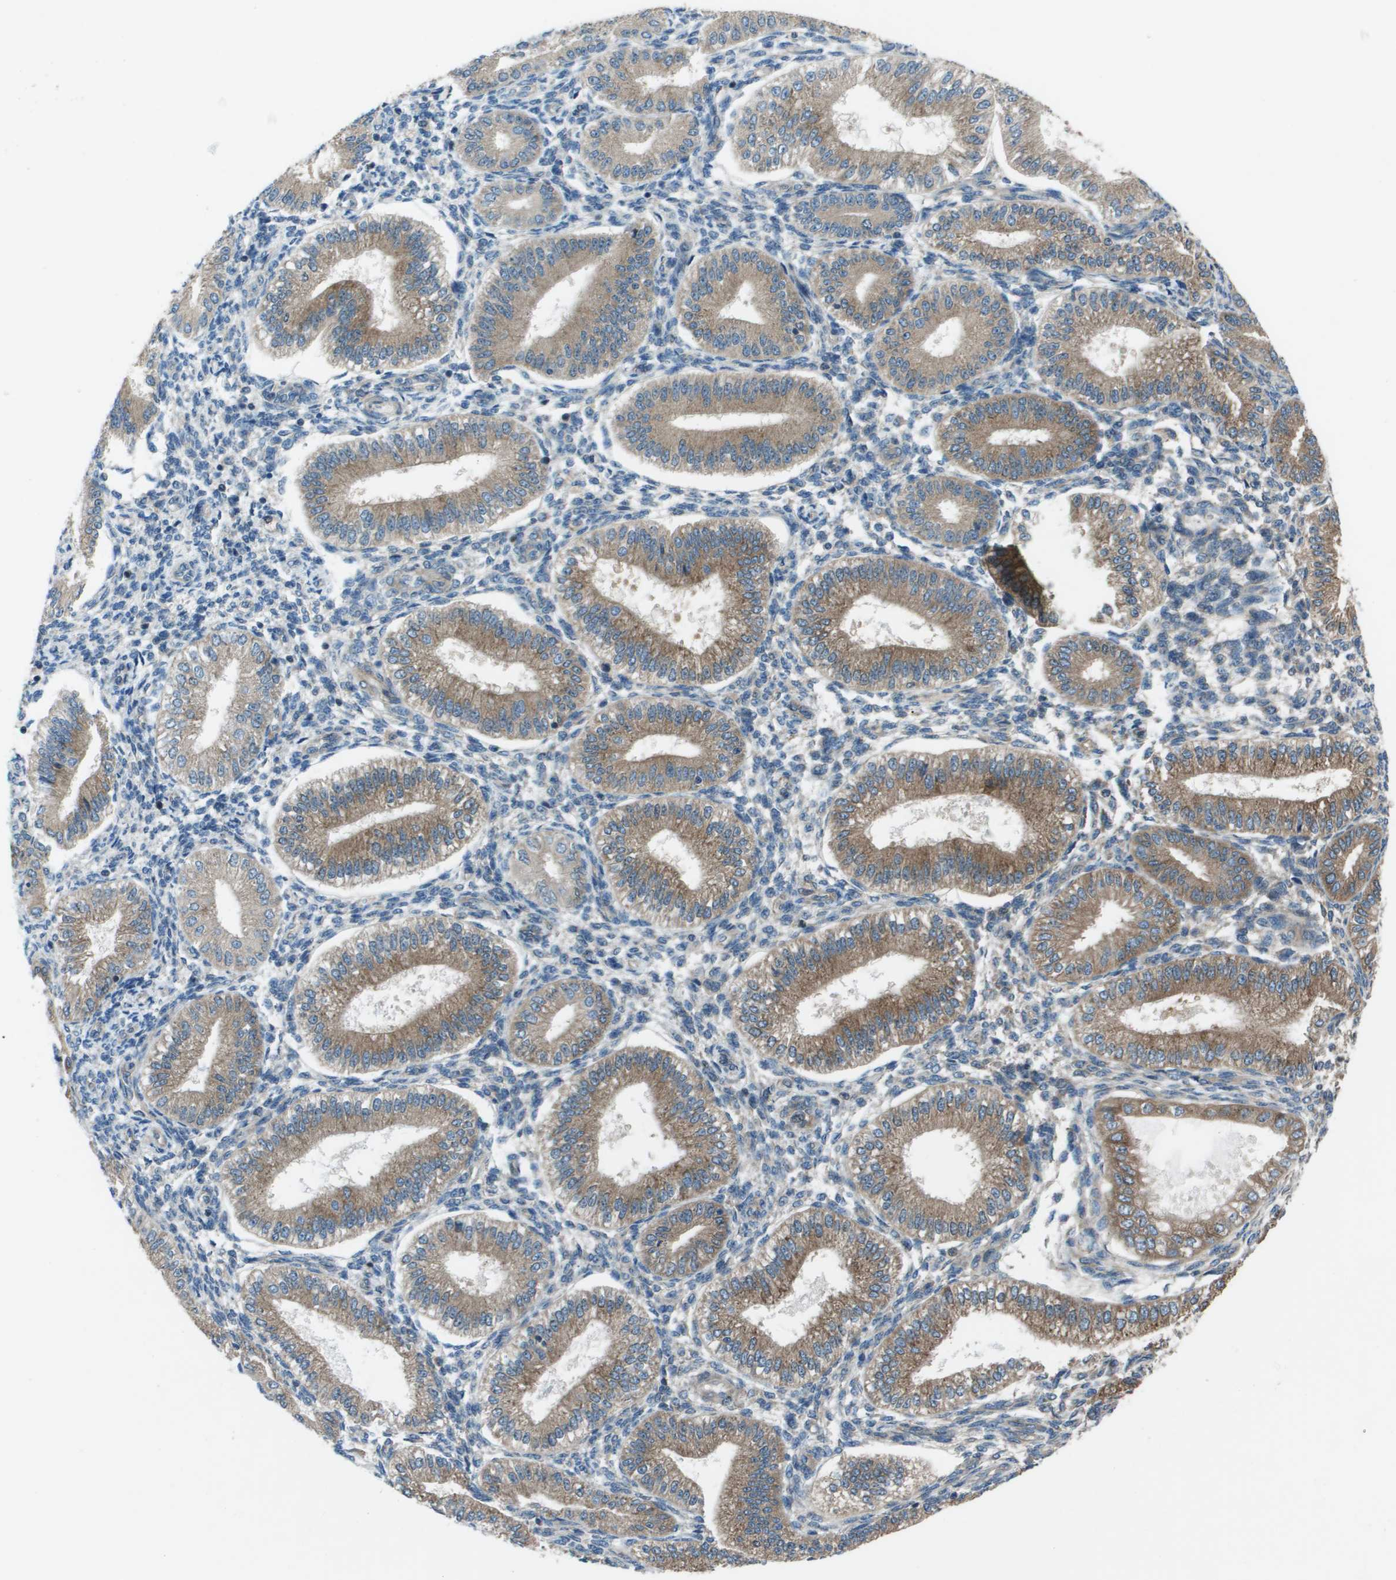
{"staining": {"intensity": "negative", "quantity": "none", "location": "none"}, "tissue": "endometrium", "cell_type": "Cells in endometrial stroma", "image_type": "normal", "snomed": [{"axis": "morphology", "description": "Normal tissue, NOS"}, {"axis": "topography", "description": "Endometrium"}], "caption": "This micrograph is of benign endometrium stained with immunohistochemistry (IHC) to label a protein in brown with the nuclei are counter-stained blue. There is no staining in cells in endometrial stroma. (Stains: DAB (3,3'-diaminobenzidine) IHC with hematoxylin counter stain, Microscopy: brightfield microscopy at high magnification).", "gene": "ARFGAP2", "patient": {"sex": "female", "age": 39}}